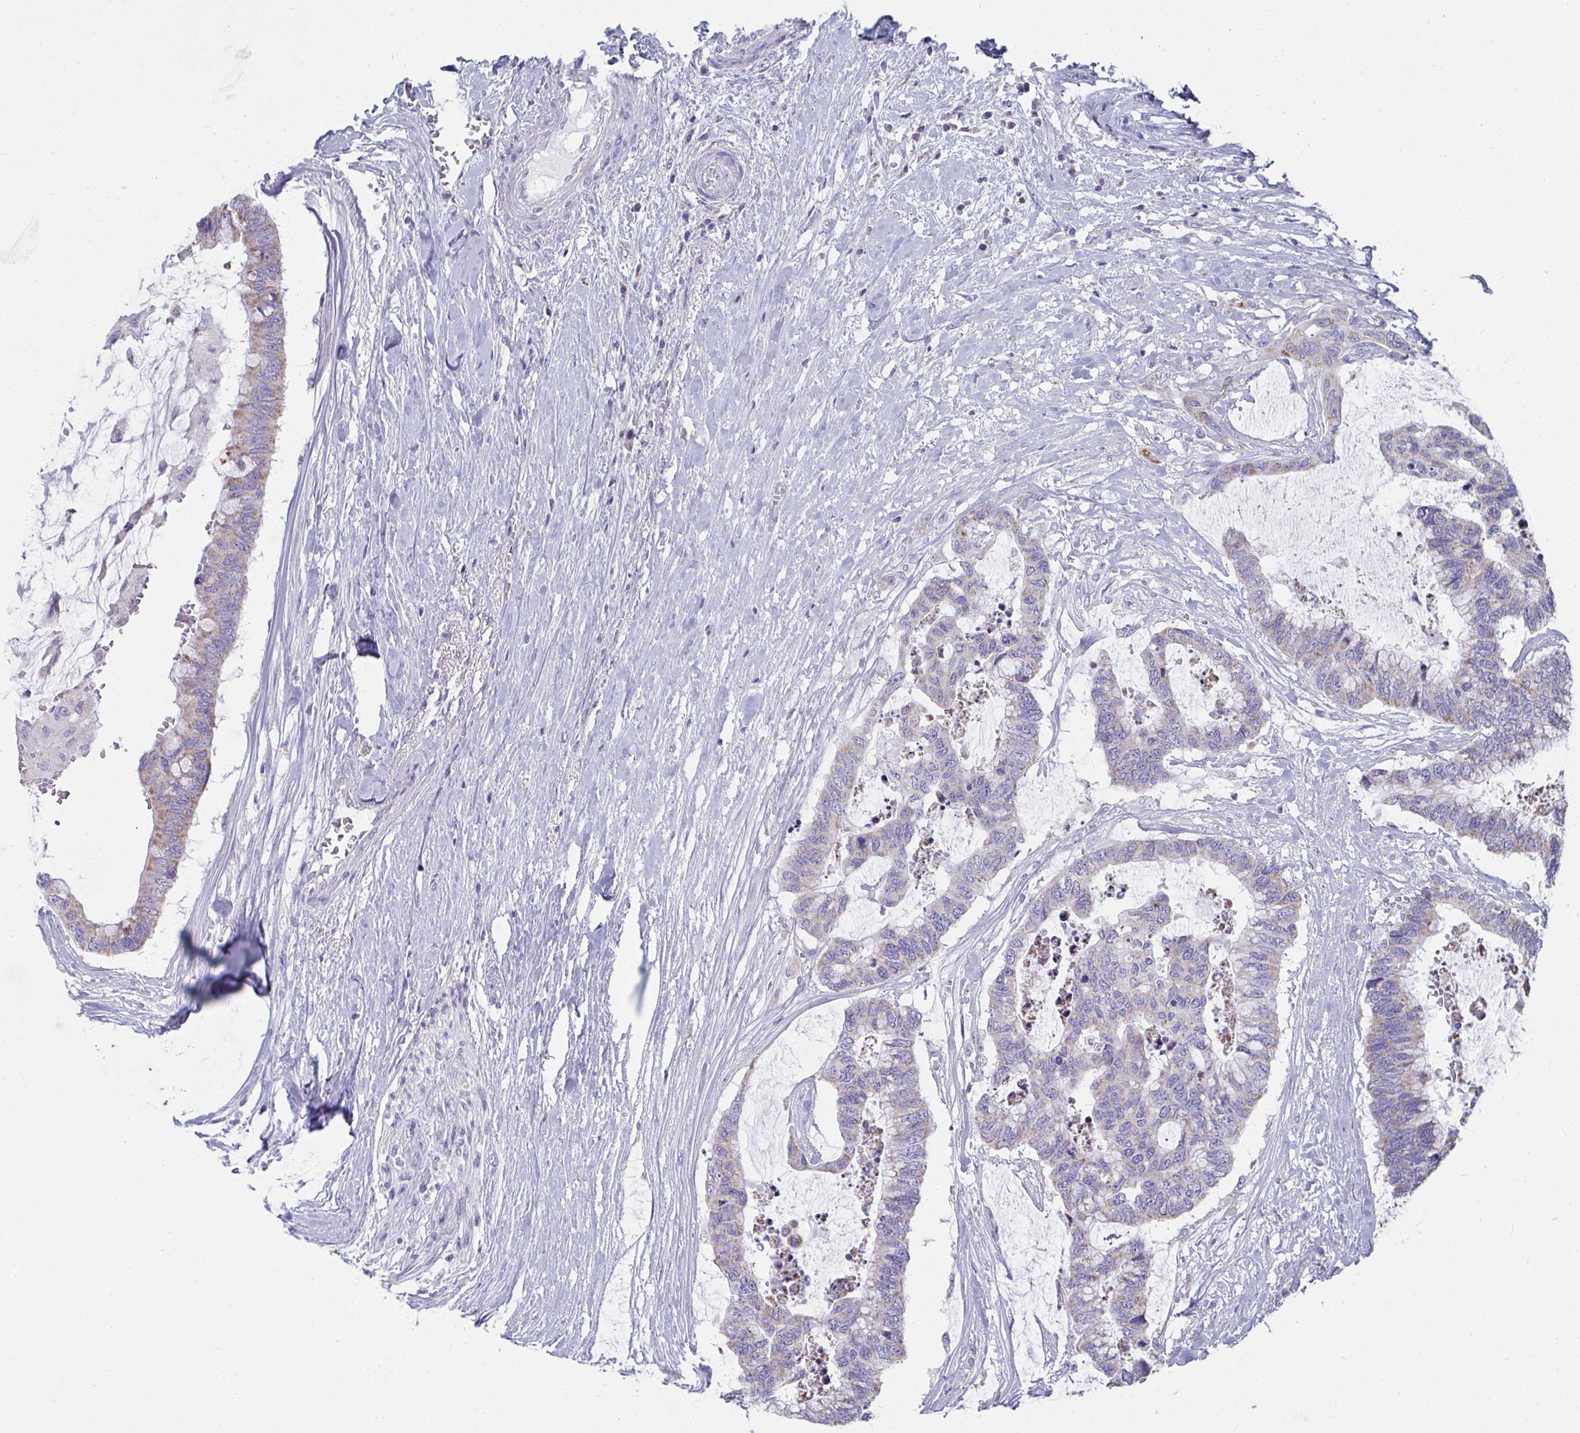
{"staining": {"intensity": "weak", "quantity": "25%-75%", "location": "cytoplasmic/membranous"}, "tissue": "colorectal cancer", "cell_type": "Tumor cells", "image_type": "cancer", "snomed": [{"axis": "morphology", "description": "Adenocarcinoma, NOS"}, {"axis": "topography", "description": "Rectum"}], "caption": "Immunohistochemistry staining of colorectal adenocarcinoma, which demonstrates low levels of weak cytoplasmic/membranous staining in approximately 25%-75% of tumor cells indicating weak cytoplasmic/membranous protein staining. The staining was performed using DAB (brown) for protein detection and nuclei were counterstained in hematoxylin (blue).", "gene": "SLC6A1", "patient": {"sex": "female", "age": 59}}